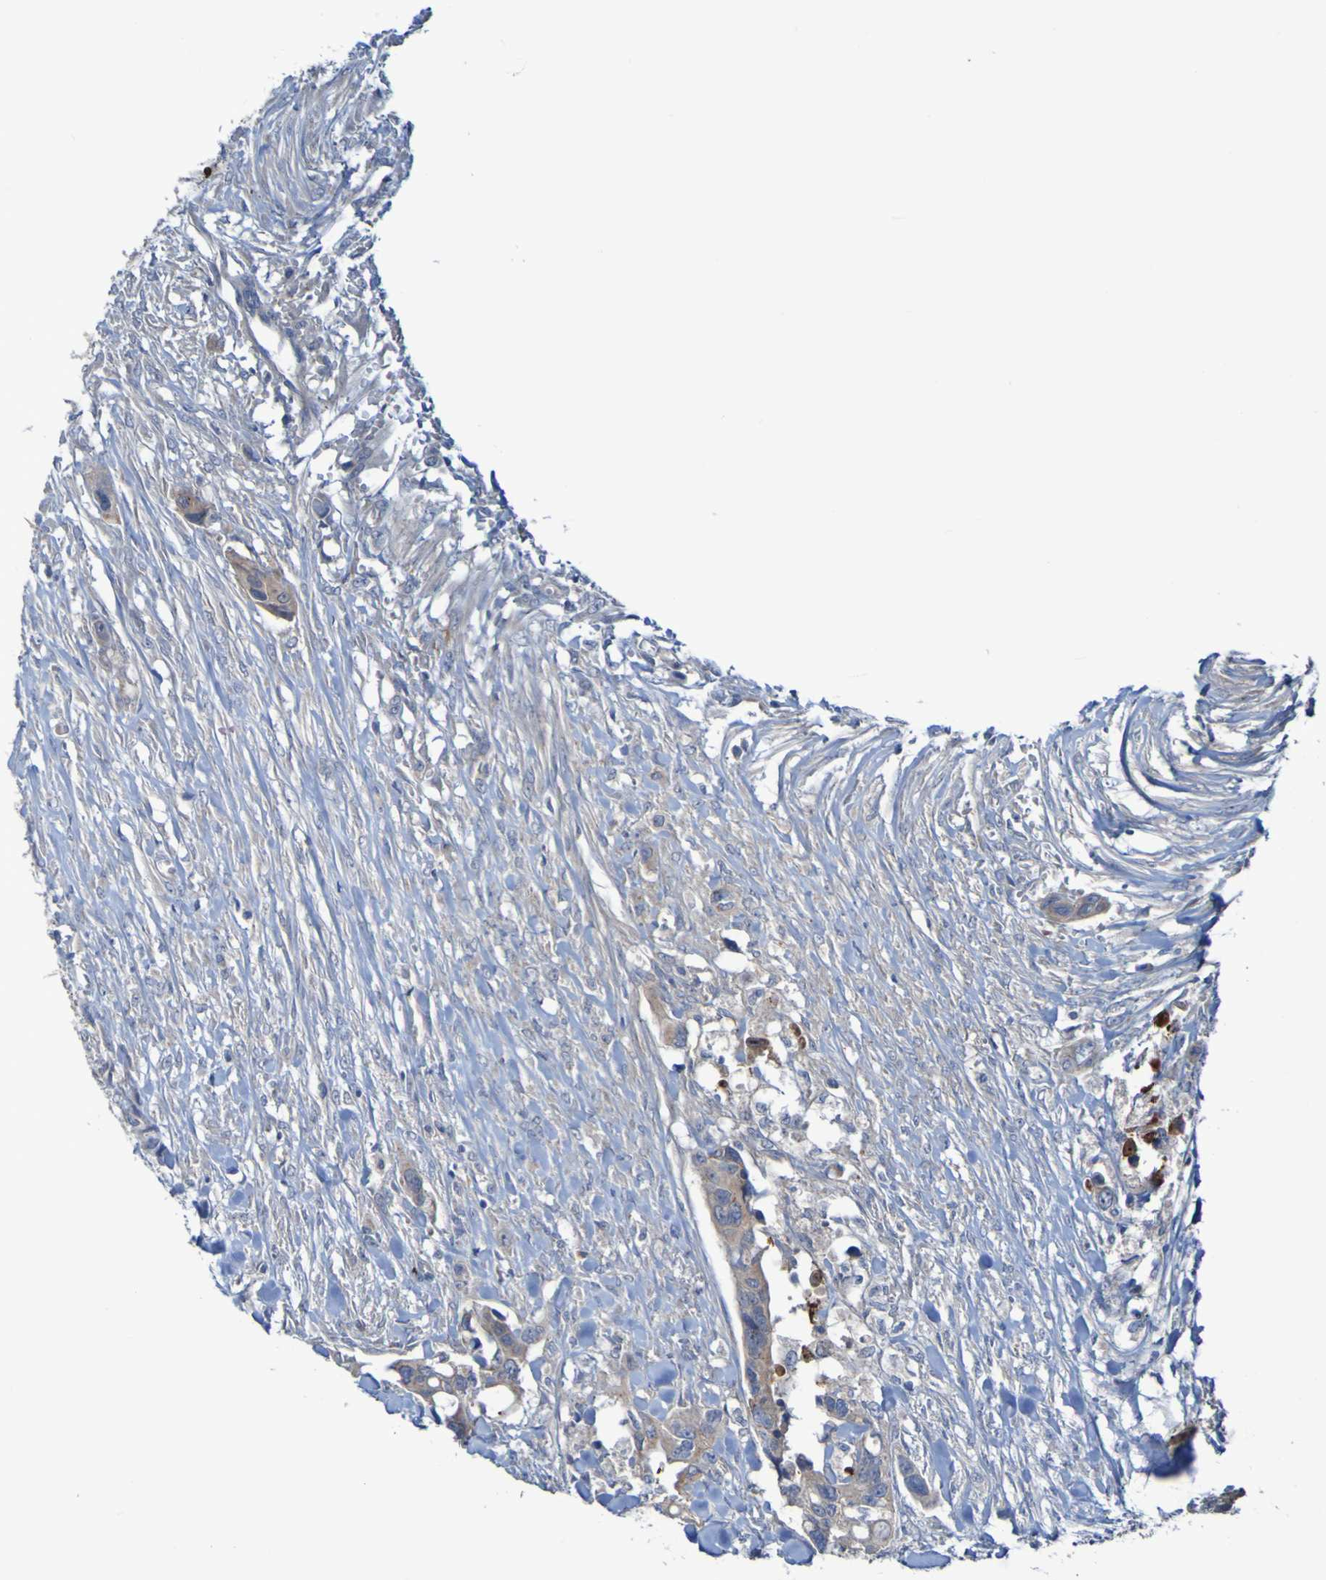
{"staining": {"intensity": "moderate", "quantity": ">75%", "location": "cytoplasmic/membranous"}, "tissue": "colorectal cancer", "cell_type": "Tumor cells", "image_type": "cancer", "snomed": [{"axis": "morphology", "description": "Adenocarcinoma, NOS"}, {"axis": "topography", "description": "Colon"}], "caption": "Protein analysis of adenocarcinoma (colorectal) tissue demonstrates moderate cytoplasmic/membranous expression in about >75% of tumor cells.", "gene": "ANGPT4", "patient": {"sex": "female", "age": 57}}